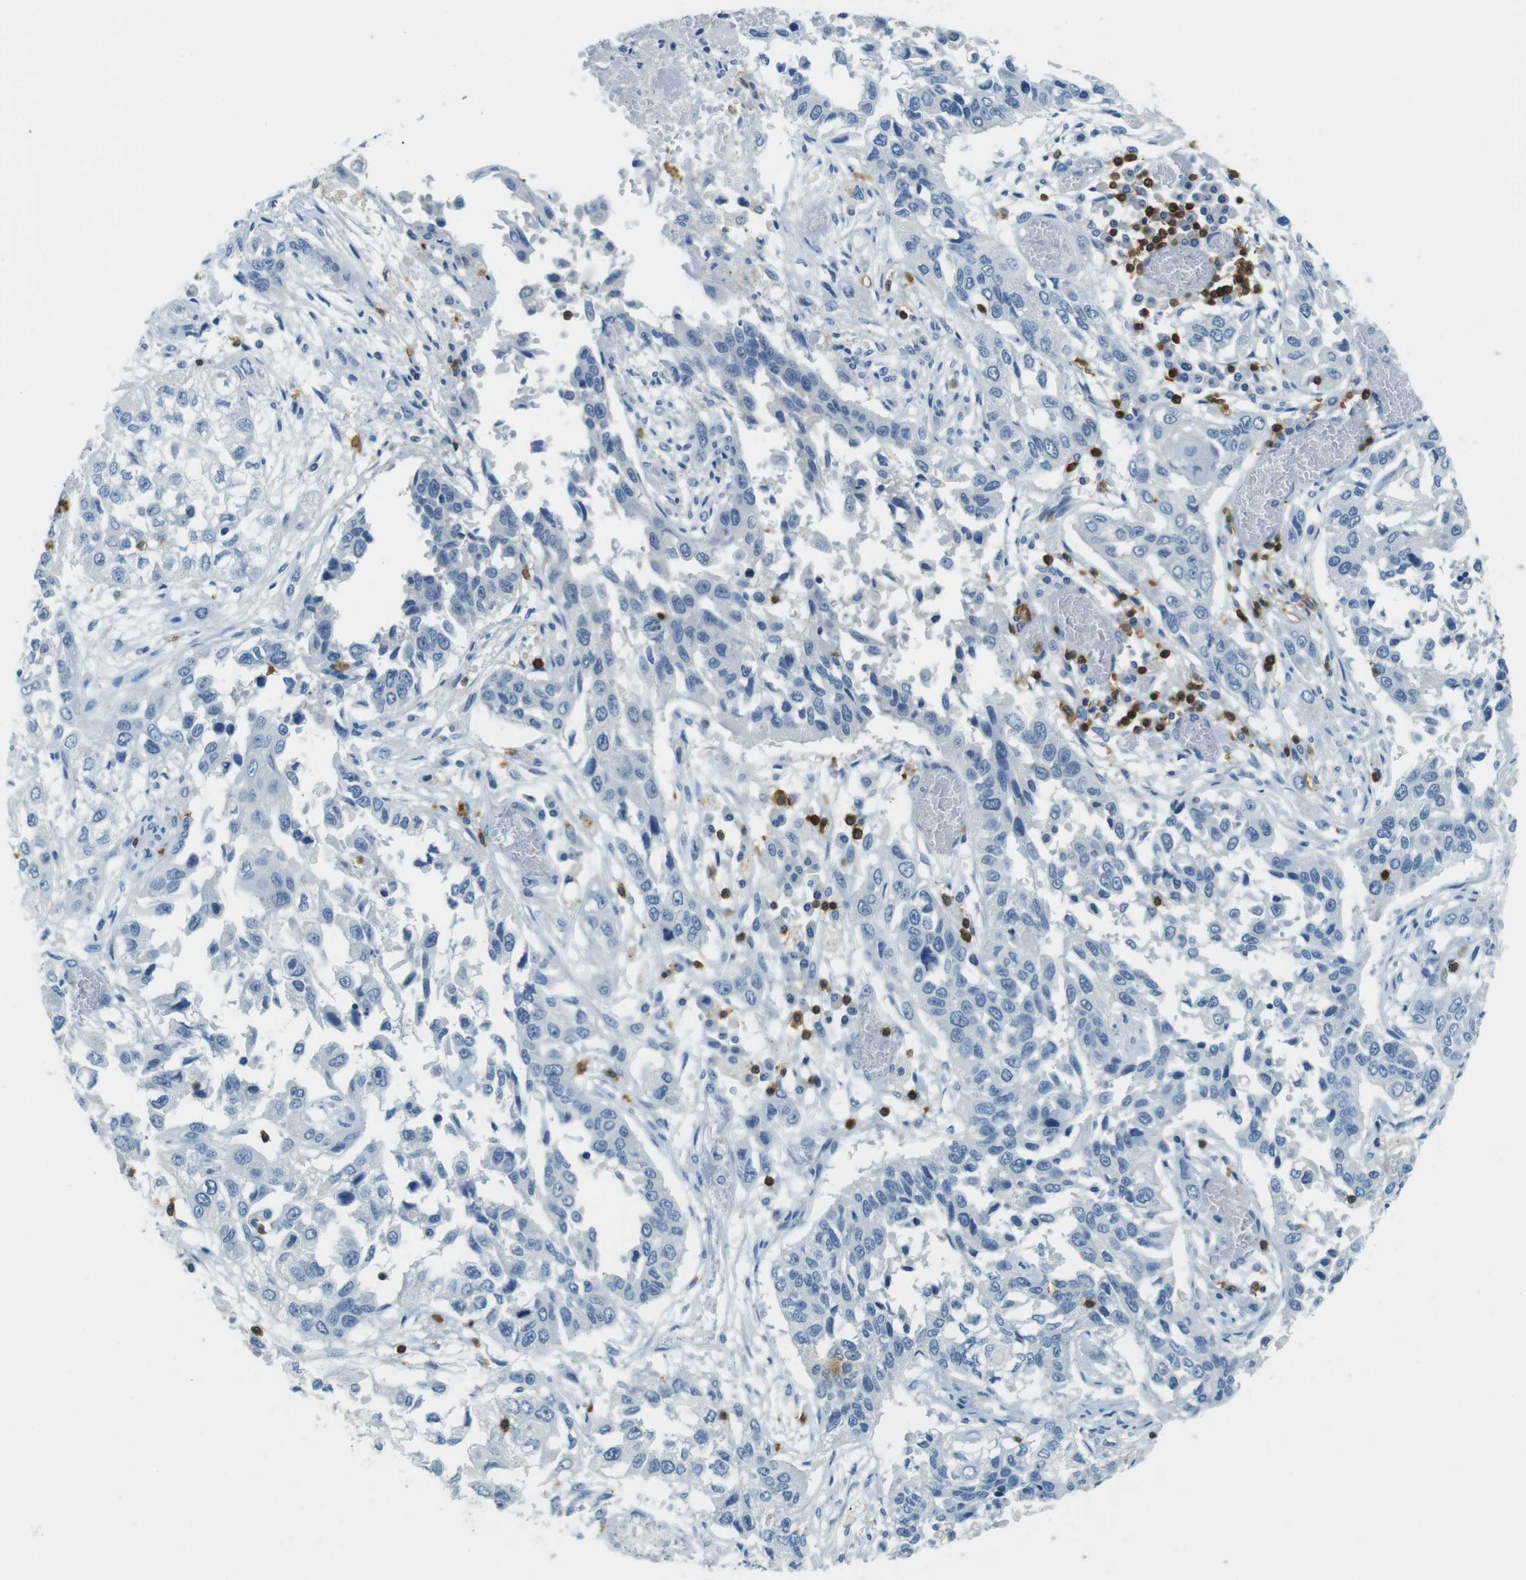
{"staining": {"intensity": "negative", "quantity": "none", "location": "none"}, "tissue": "lung cancer", "cell_type": "Tumor cells", "image_type": "cancer", "snomed": [{"axis": "morphology", "description": "Squamous cell carcinoma, NOS"}, {"axis": "topography", "description": "Lung"}], "caption": "Immunohistochemistry (IHC) histopathology image of neoplastic tissue: lung squamous cell carcinoma stained with DAB reveals no significant protein positivity in tumor cells.", "gene": "LAT", "patient": {"sex": "male", "age": 71}}